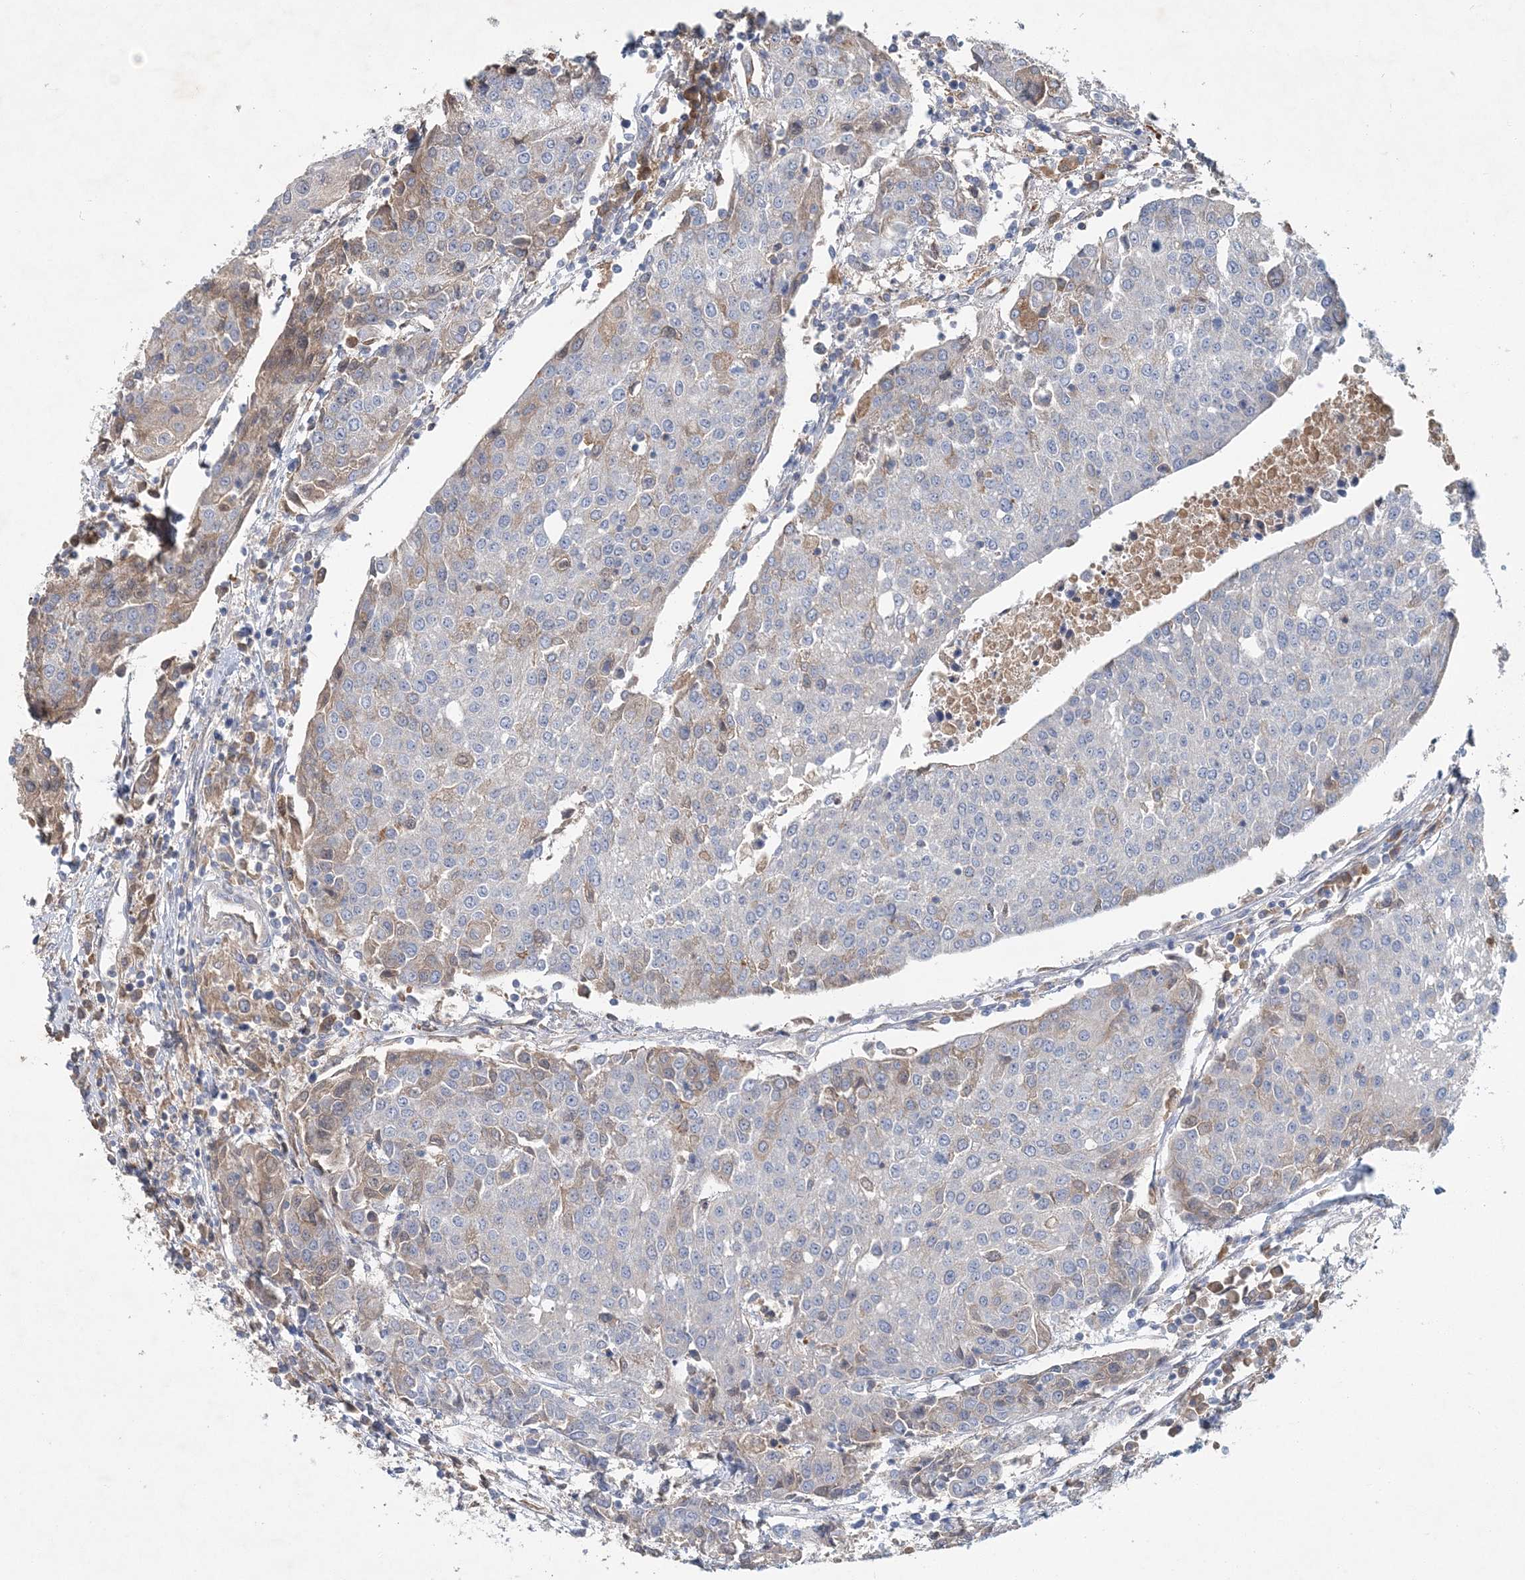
{"staining": {"intensity": "weak", "quantity": "<25%", "location": "cytoplasmic/membranous"}, "tissue": "urothelial cancer", "cell_type": "Tumor cells", "image_type": "cancer", "snomed": [{"axis": "morphology", "description": "Urothelial carcinoma, High grade"}, {"axis": "topography", "description": "Urinary bladder"}], "caption": "Urothelial cancer was stained to show a protein in brown. There is no significant staining in tumor cells.", "gene": "RNF25", "patient": {"sex": "female", "age": 85}}